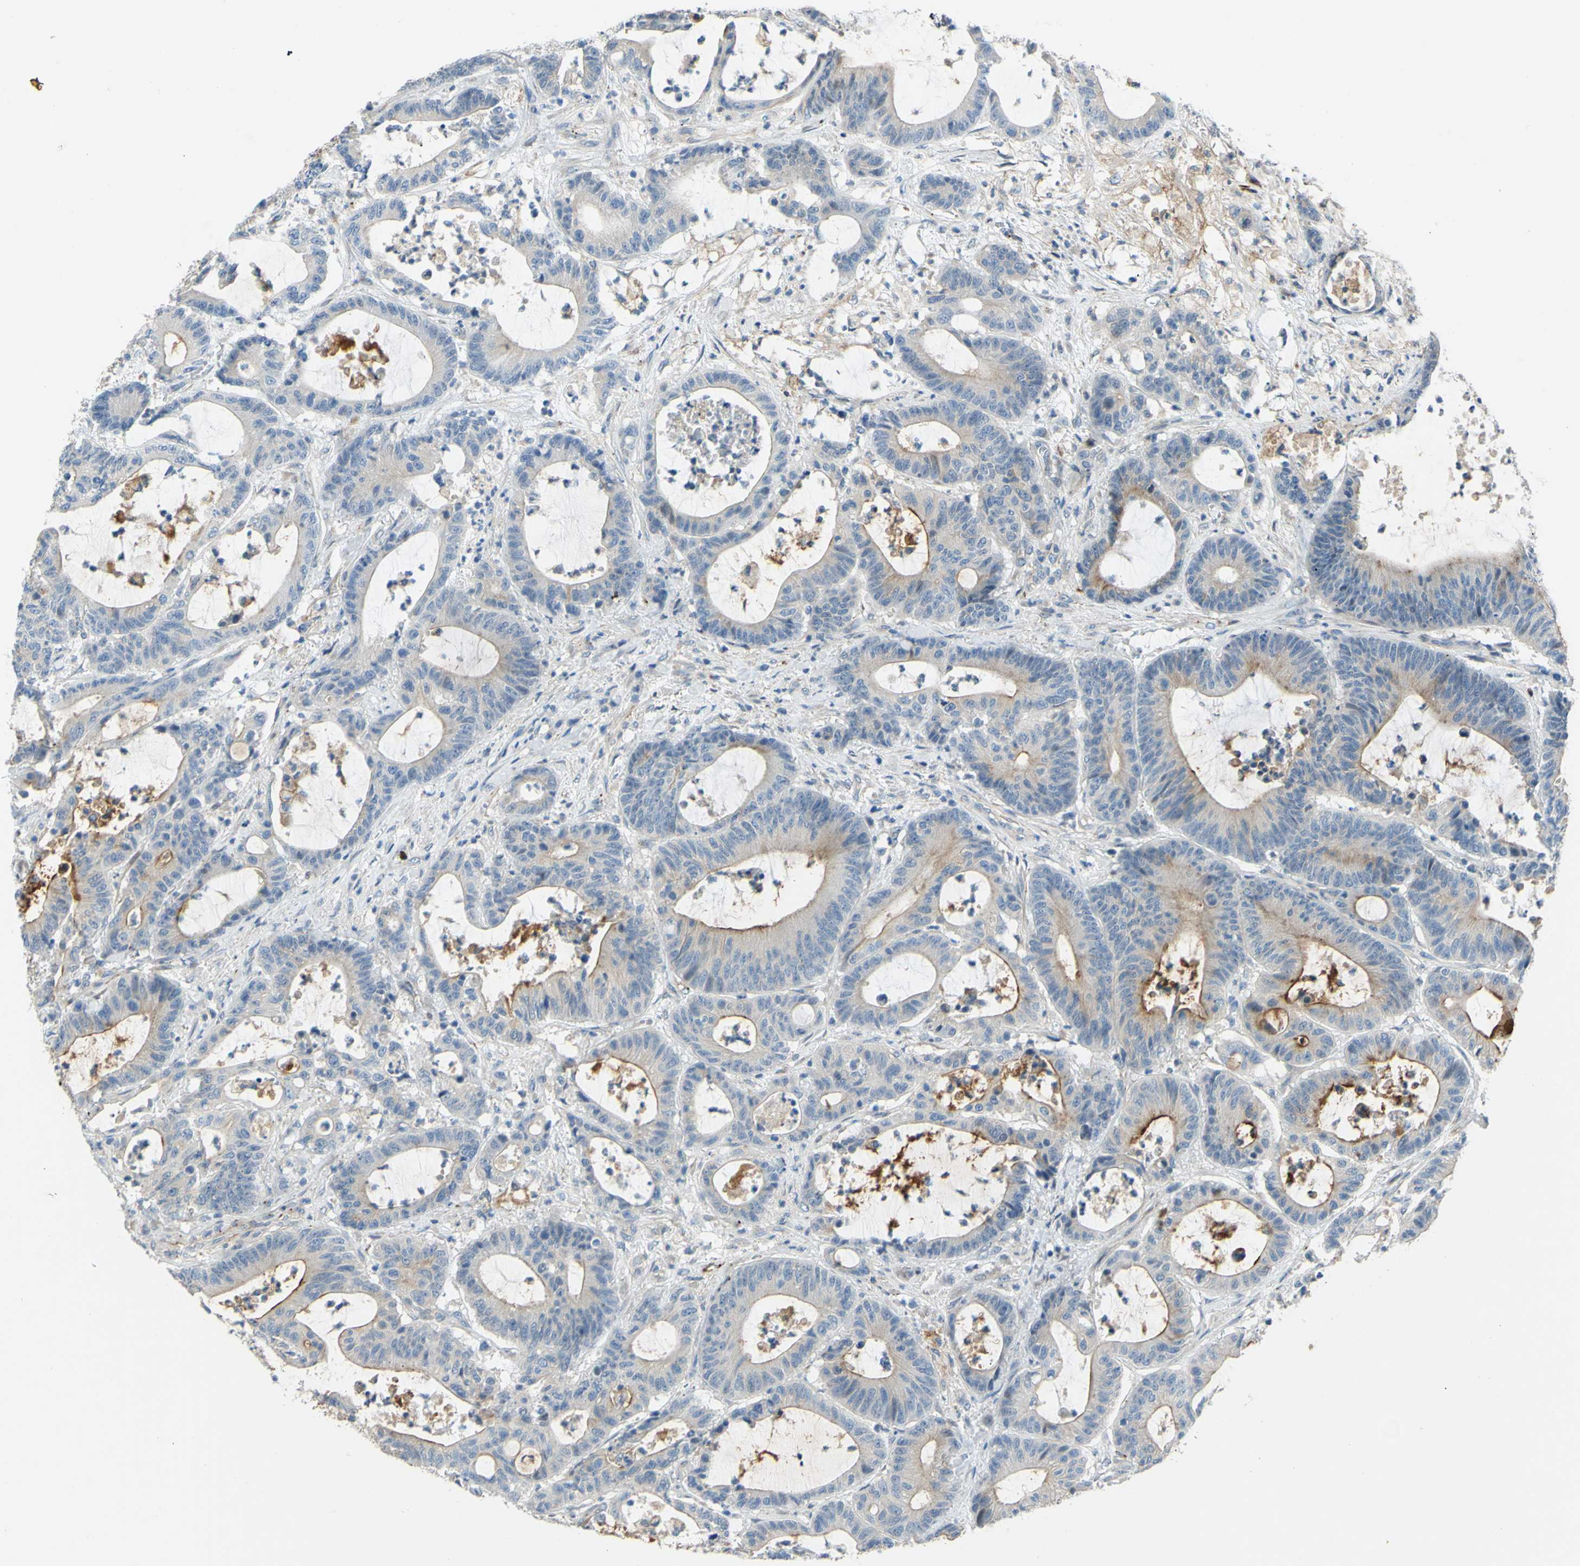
{"staining": {"intensity": "weak", "quantity": "<25%", "location": "cytoplasmic/membranous"}, "tissue": "colorectal cancer", "cell_type": "Tumor cells", "image_type": "cancer", "snomed": [{"axis": "morphology", "description": "Adenocarcinoma, NOS"}, {"axis": "topography", "description": "Colon"}], "caption": "This is a image of immunohistochemistry (IHC) staining of colorectal cancer (adenocarcinoma), which shows no expression in tumor cells.", "gene": "ARHGAP1", "patient": {"sex": "female", "age": 84}}